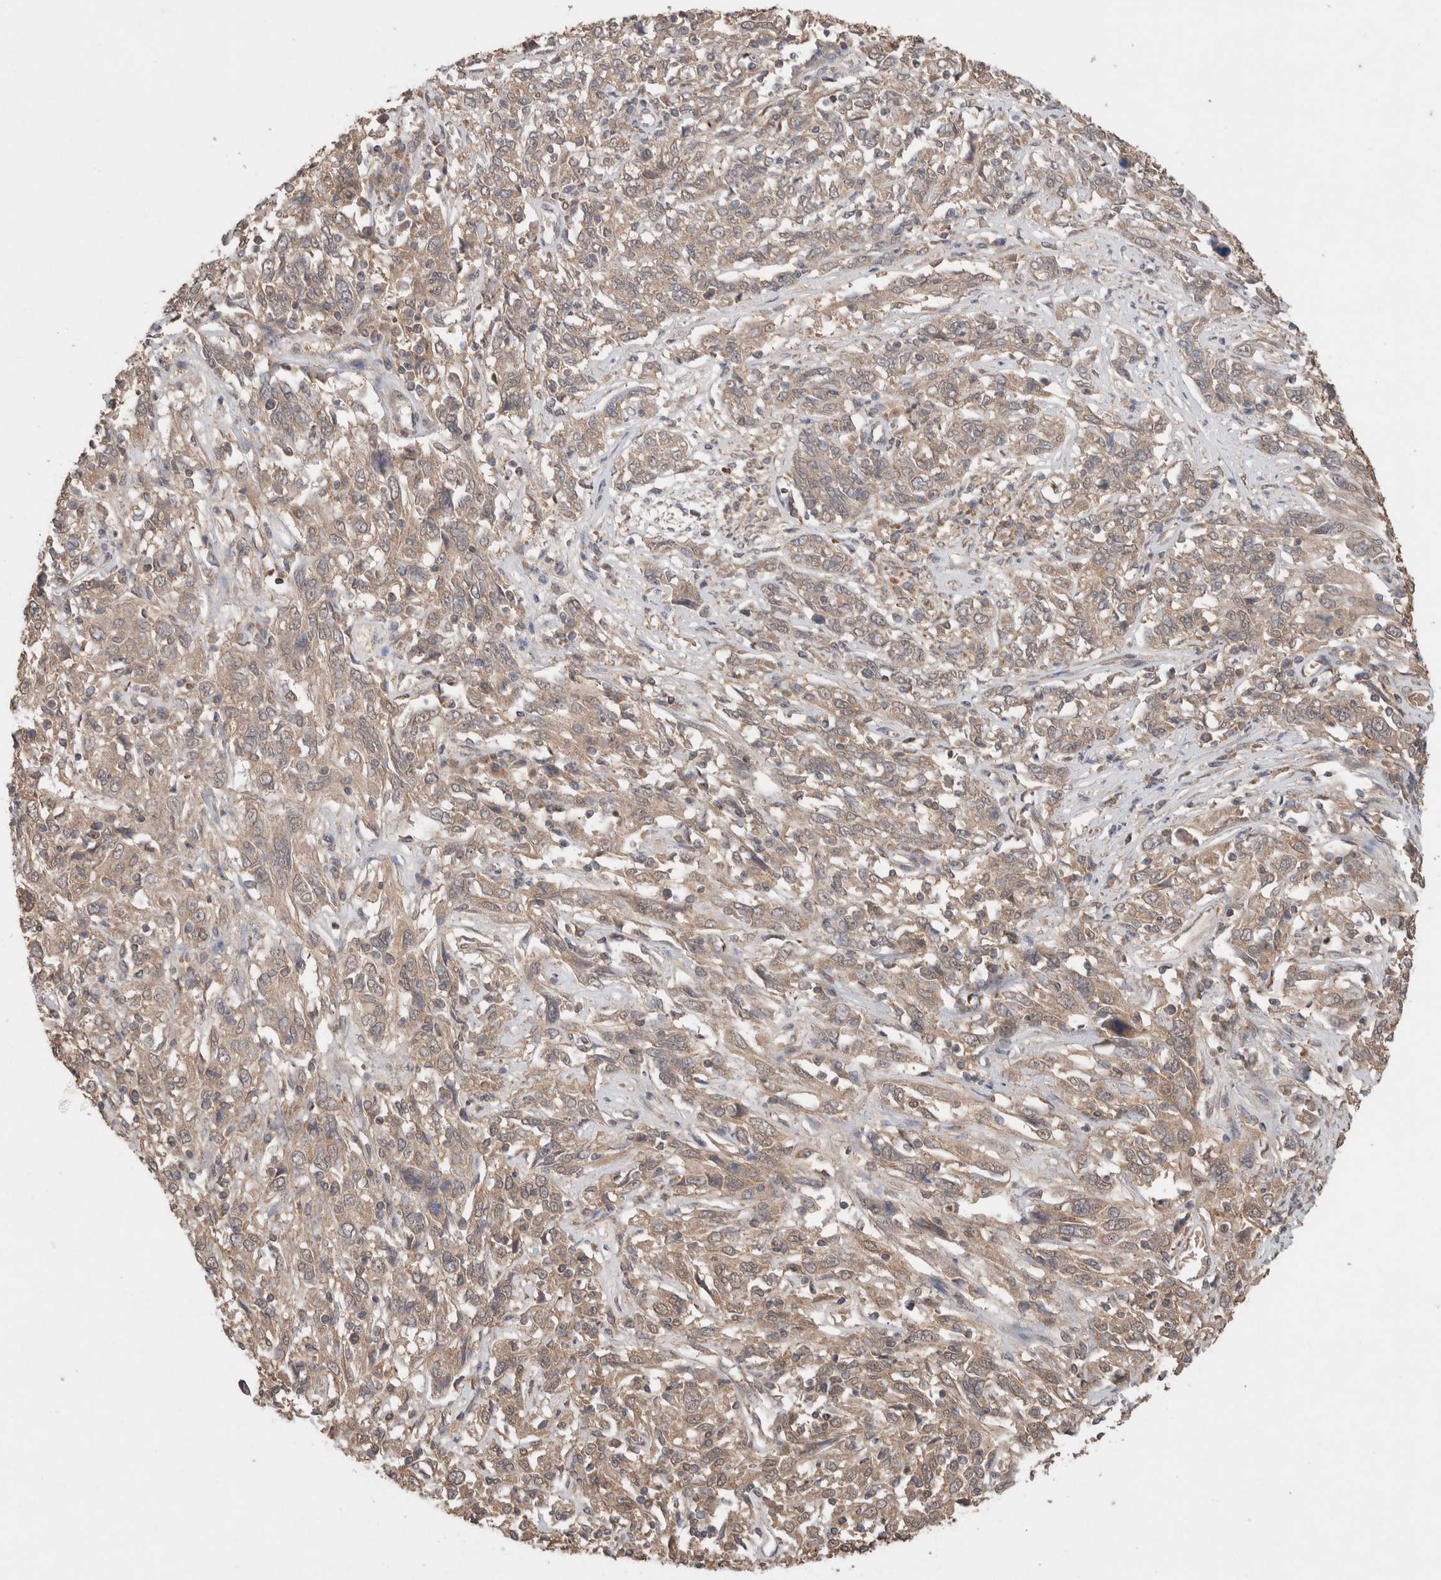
{"staining": {"intensity": "weak", "quantity": ">75%", "location": "cytoplasmic/membranous"}, "tissue": "cervical cancer", "cell_type": "Tumor cells", "image_type": "cancer", "snomed": [{"axis": "morphology", "description": "Squamous cell carcinoma, NOS"}, {"axis": "topography", "description": "Cervix"}], "caption": "DAB (3,3'-diaminobenzidine) immunohistochemical staining of cervical cancer exhibits weak cytoplasmic/membranous protein positivity in approximately >75% of tumor cells.", "gene": "KCNJ5", "patient": {"sex": "female", "age": 46}}